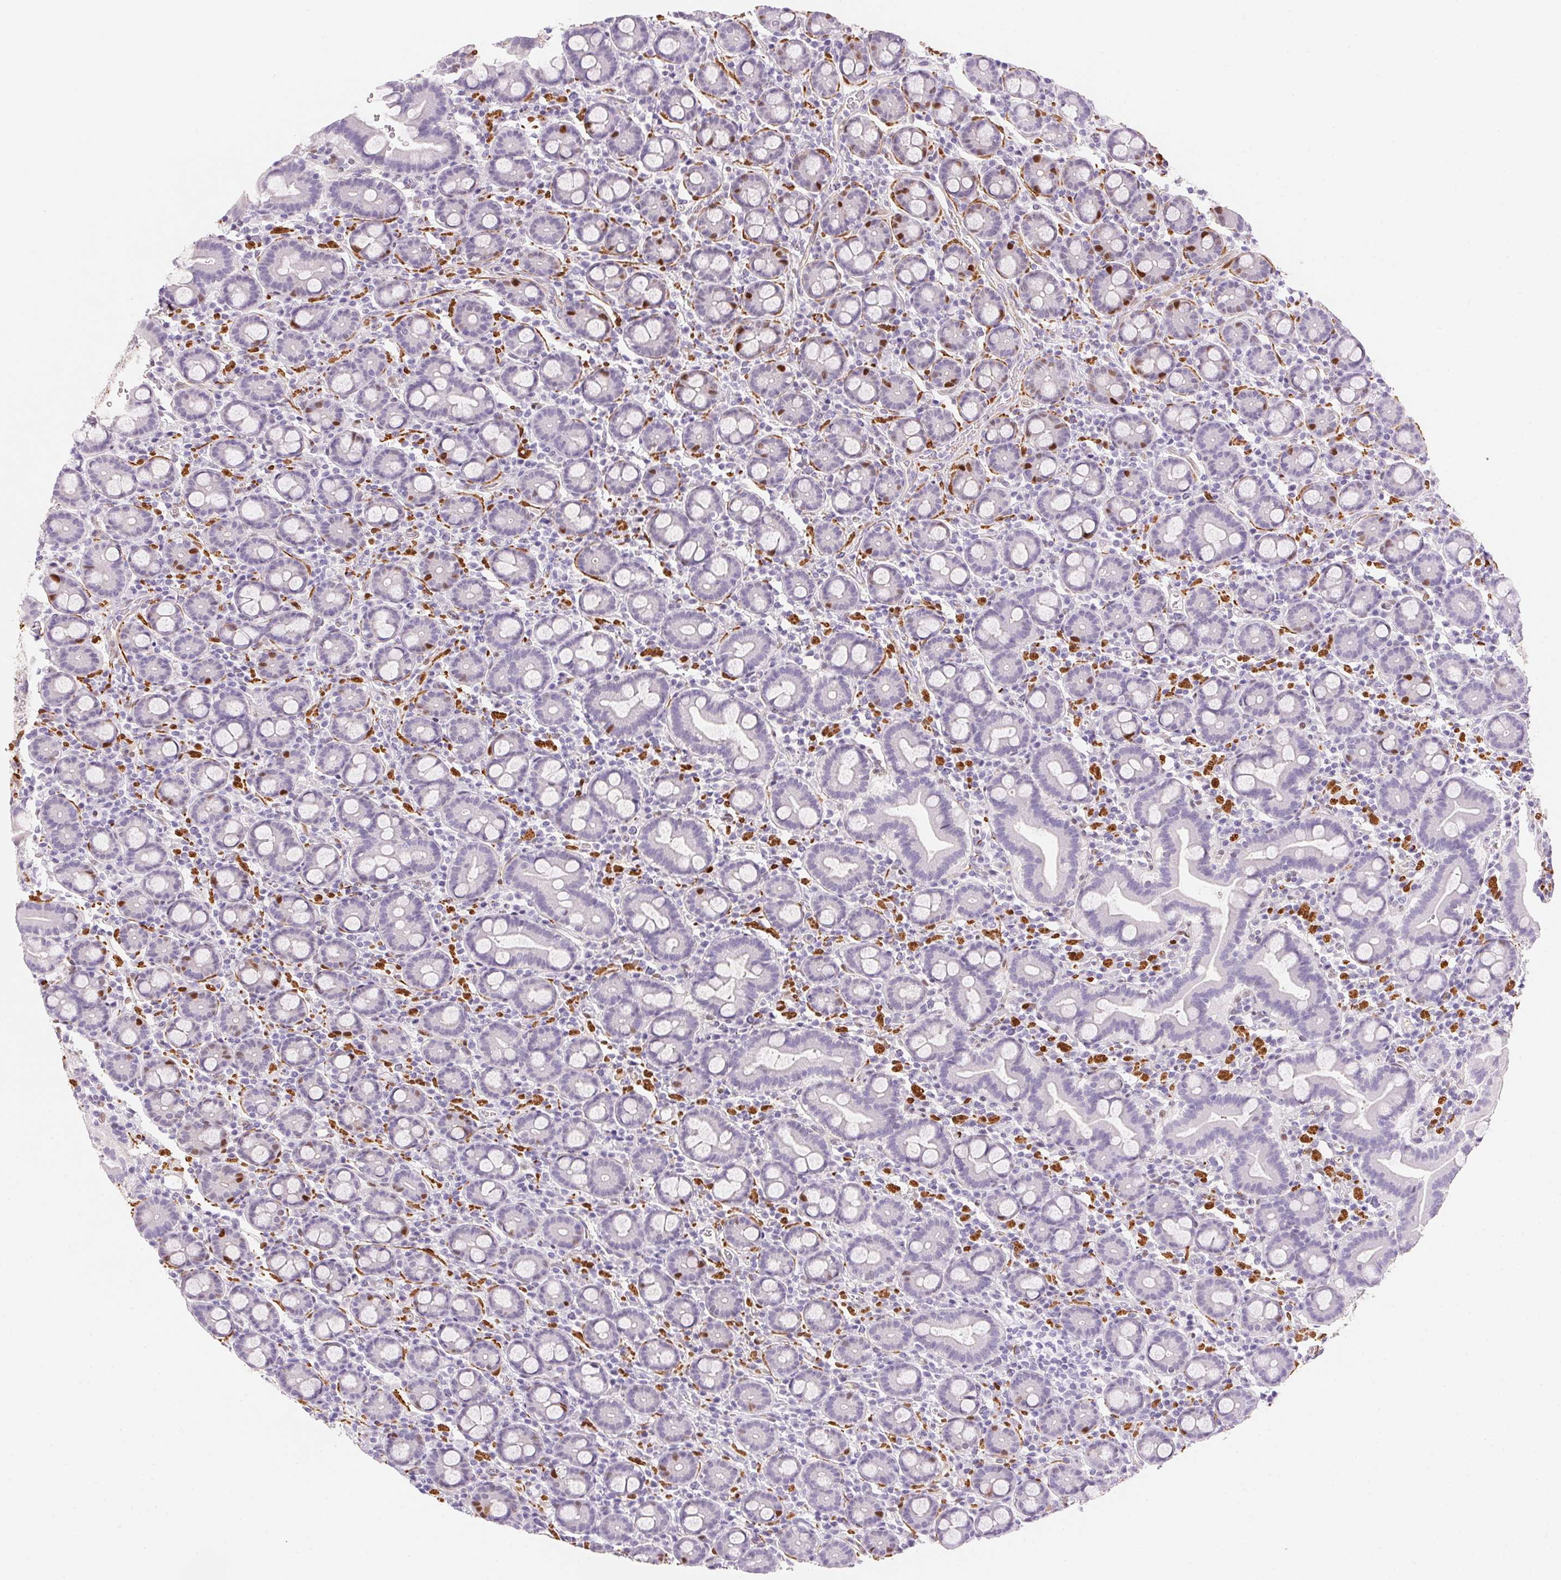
{"staining": {"intensity": "strong", "quantity": "<25%", "location": "nuclear"}, "tissue": "small intestine", "cell_type": "Glandular cells", "image_type": "normal", "snomed": [{"axis": "morphology", "description": "Normal tissue, NOS"}, {"axis": "topography", "description": "Small intestine"}], "caption": "Immunohistochemistry staining of benign small intestine, which displays medium levels of strong nuclear expression in about <25% of glandular cells indicating strong nuclear protein expression. The staining was performed using DAB (brown) for protein detection and nuclei were counterstained in hematoxylin (blue).", "gene": "SMTN", "patient": {"sex": "male", "age": 26}}